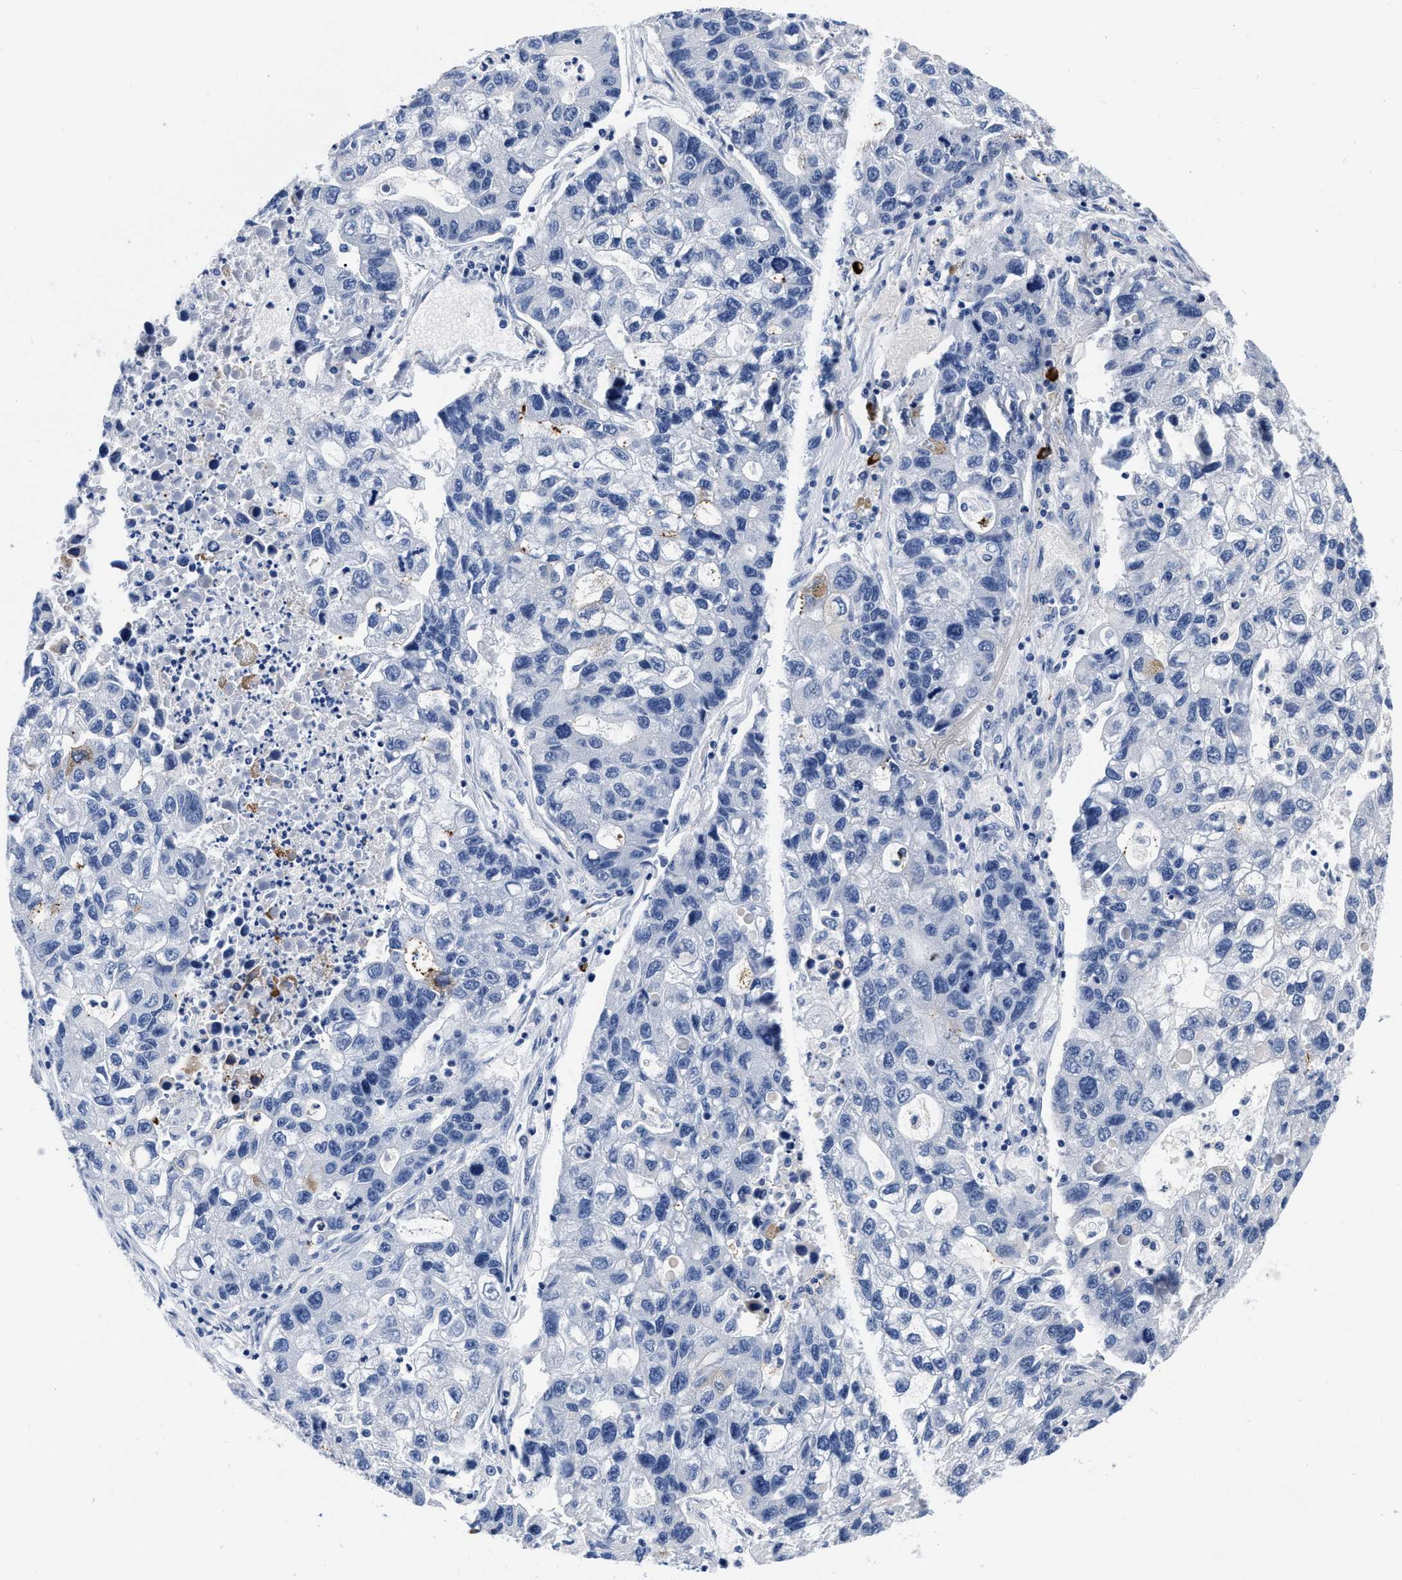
{"staining": {"intensity": "negative", "quantity": "none", "location": "none"}, "tissue": "lung cancer", "cell_type": "Tumor cells", "image_type": "cancer", "snomed": [{"axis": "morphology", "description": "Adenocarcinoma, NOS"}, {"axis": "topography", "description": "Lung"}], "caption": "A histopathology image of human lung adenocarcinoma is negative for staining in tumor cells.", "gene": "CER1", "patient": {"sex": "female", "age": 51}}